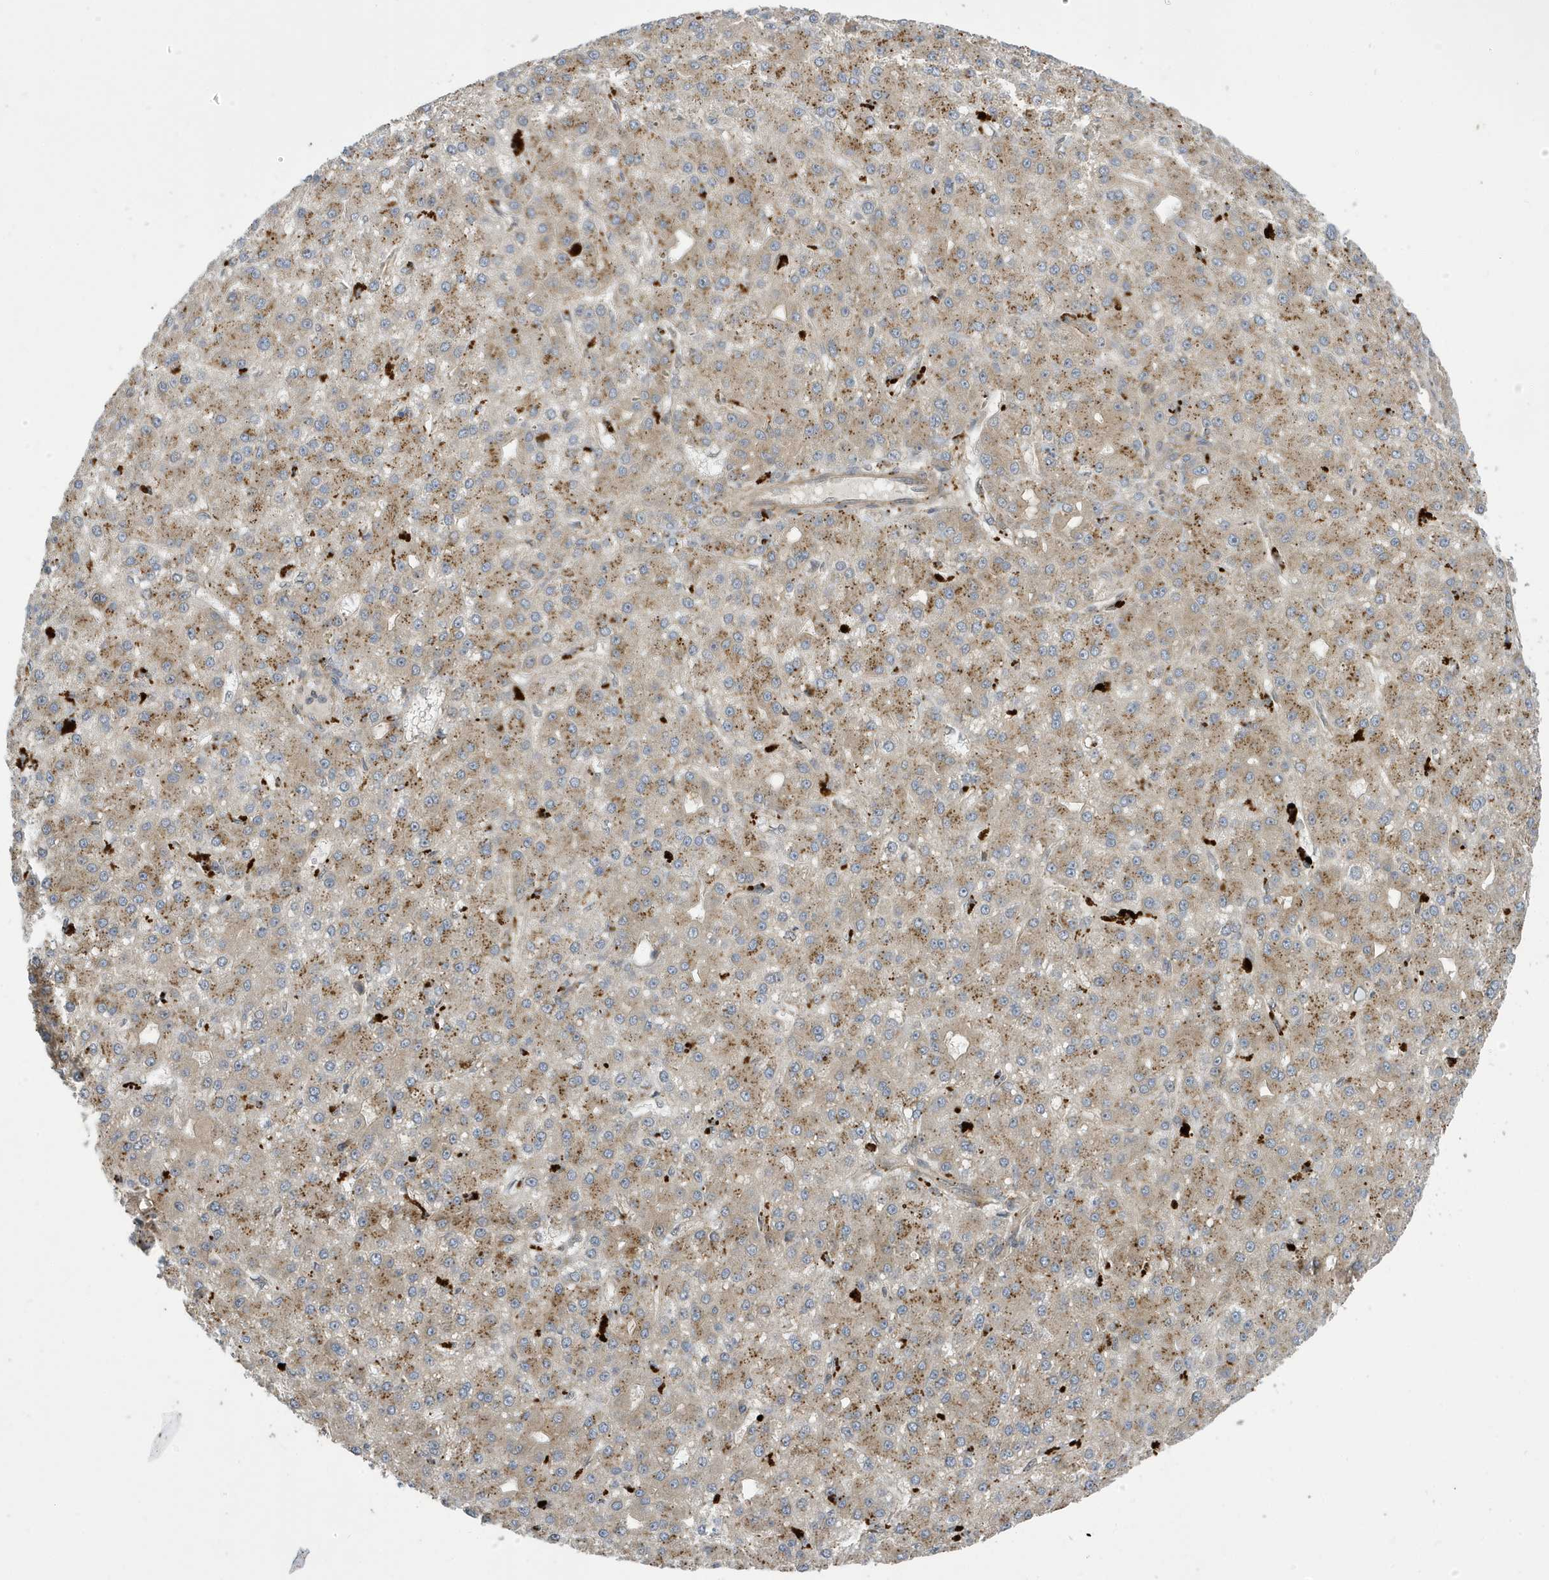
{"staining": {"intensity": "moderate", "quantity": "25%-75%", "location": "cytoplasmic/membranous"}, "tissue": "liver cancer", "cell_type": "Tumor cells", "image_type": "cancer", "snomed": [{"axis": "morphology", "description": "Carcinoma, Hepatocellular, NOS"}, {"axis": "topography", "description": "Liver"}], "caption": "This photomicrograph displays liver cancer stained with immunohistochemistry to label a protein in brown. The cytoplasmic/membranous of tumor cells show moderate positivity for the protein. Nuclei are counter-stained blue.", "gene": "NCOA7", "patient": {"sex": "male", "age": 67}}